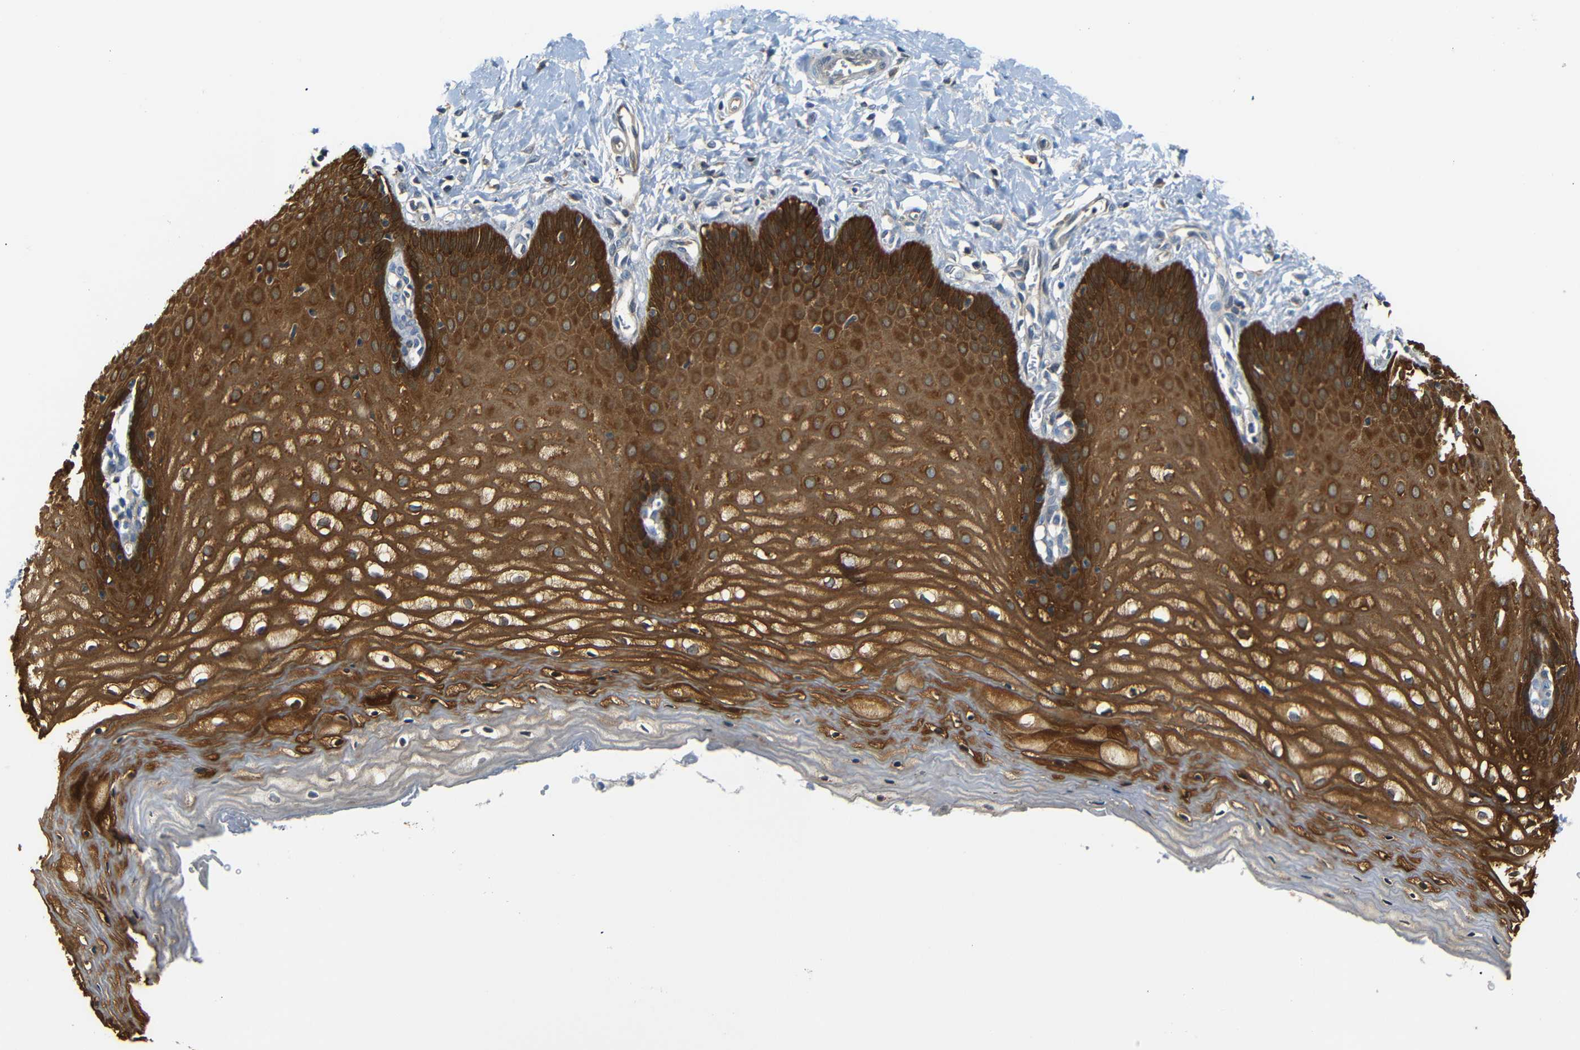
{"staining": {"intensity": "weak", "quantity": "<25%", "location": "cytoplasmic/membranous"}, "tissue": "cervix", "cell_type": "Glandular cells", "image_type": "normal", "snomed": [{"axis": "morphology", "description": "Normal tissue, NOS"}, {"axis": "topography", "description": "Cervix"}], "caption": "Immunohistochemistry photomicrograph of normal cervix: human cervix stained with DAB (3,3'-diaminobenzidine) displays no significant protein staining in glandular cells.", "gene": "SFN", "patient": {"sex": "female", "age": 55}}